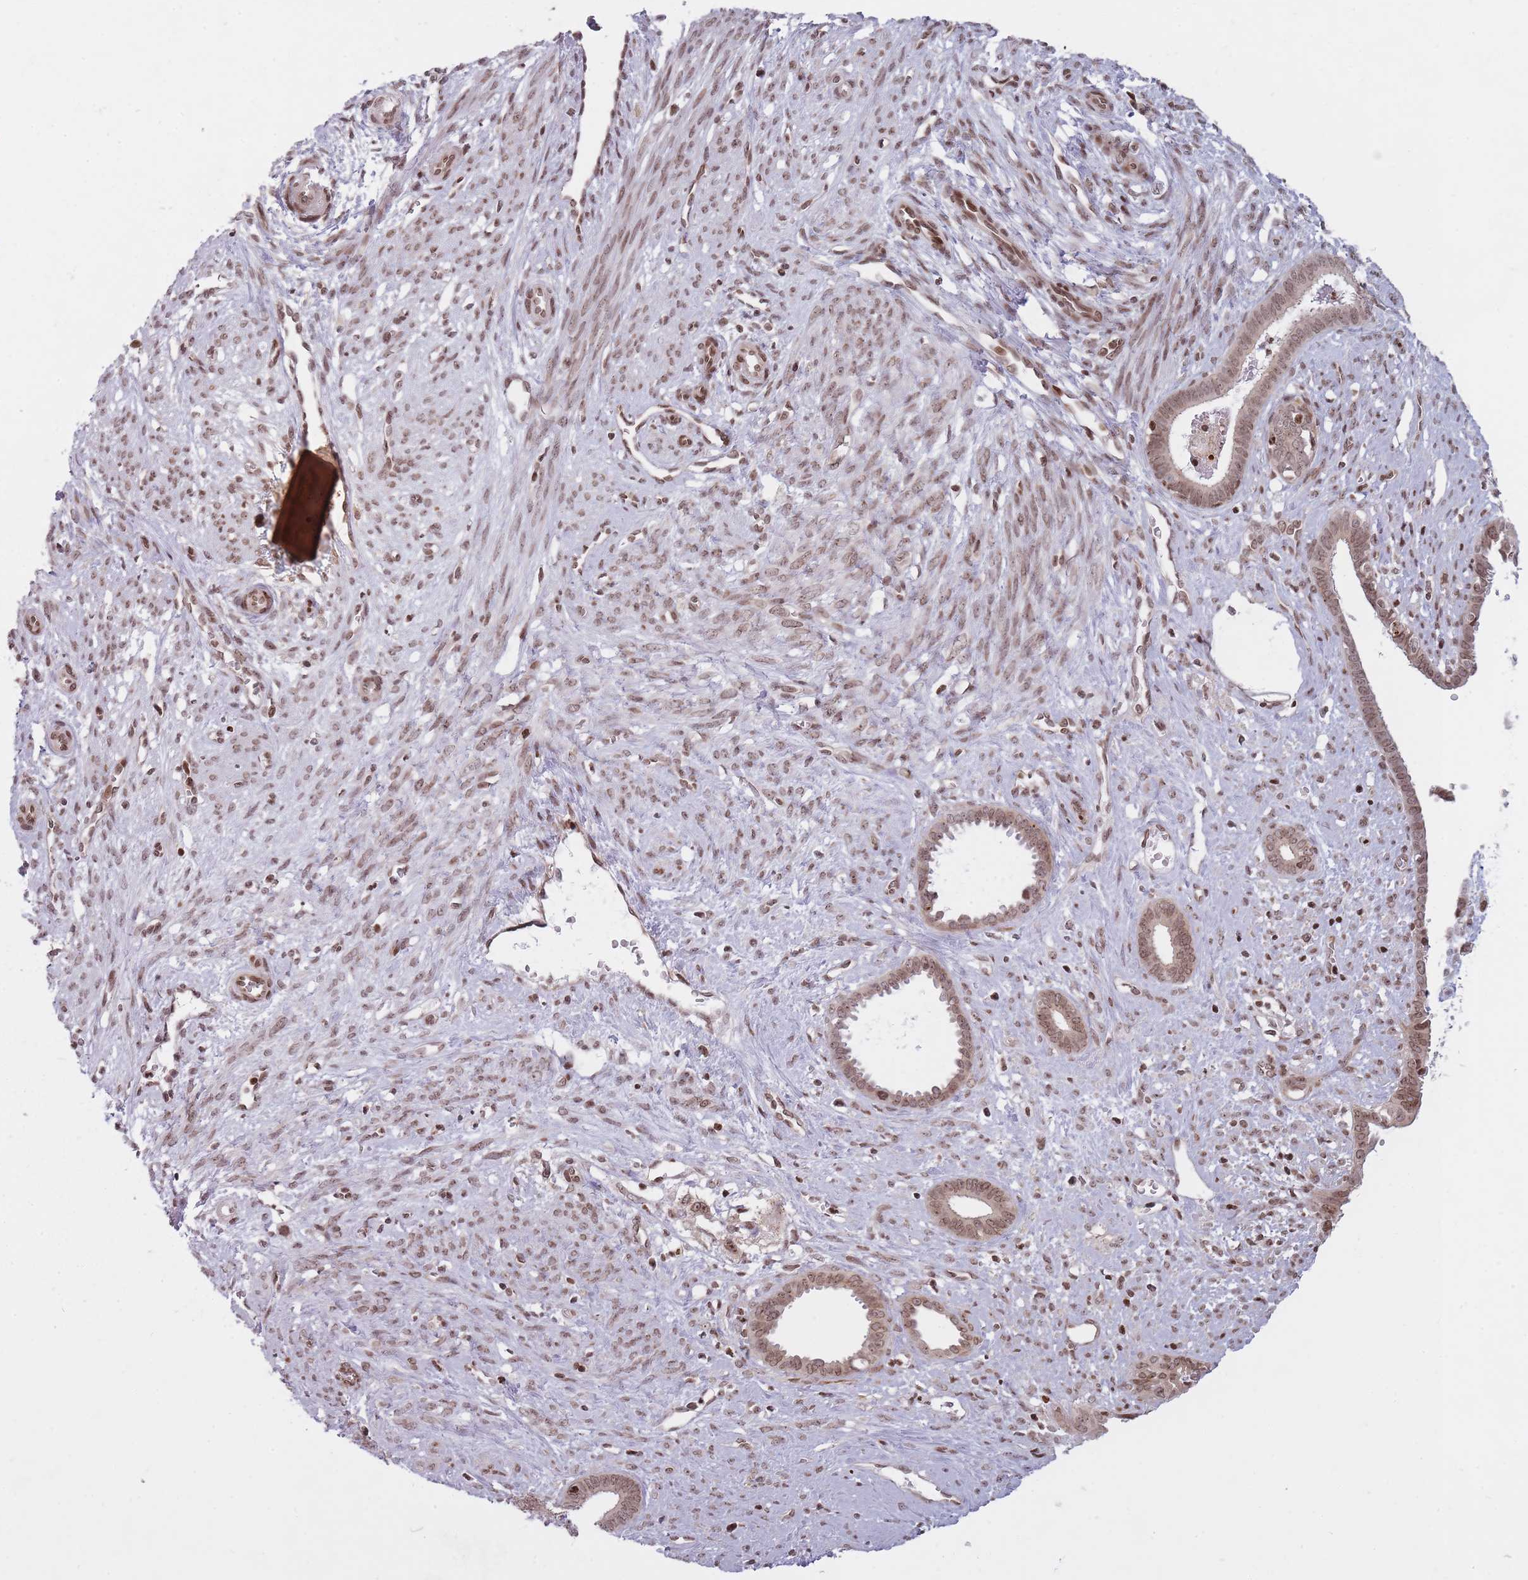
{"staining": {"intensity": "moderate", "quantity": ">75%", "location": "nuclear"}, "tissue": "endometrium", "cell_type": "Cells in endometrial stroma", "image_type": "normal", "snomed": [{"axis": "morphology", "description": "Normal tissue, NOS"}, {"axis": "topography", "description": "Endometrium"}], "caption": "Protein analysis of unremarkable endometrium displays moderate nuclear positivity in about >75% of cells in endometrial stroma. The staining was performed using DAB, with brown indicating positive protein expression. Nuclei are stained blue with hematoxylin.", "gene": "TMC6", "patient": {"sex": "female", "age": 61}}